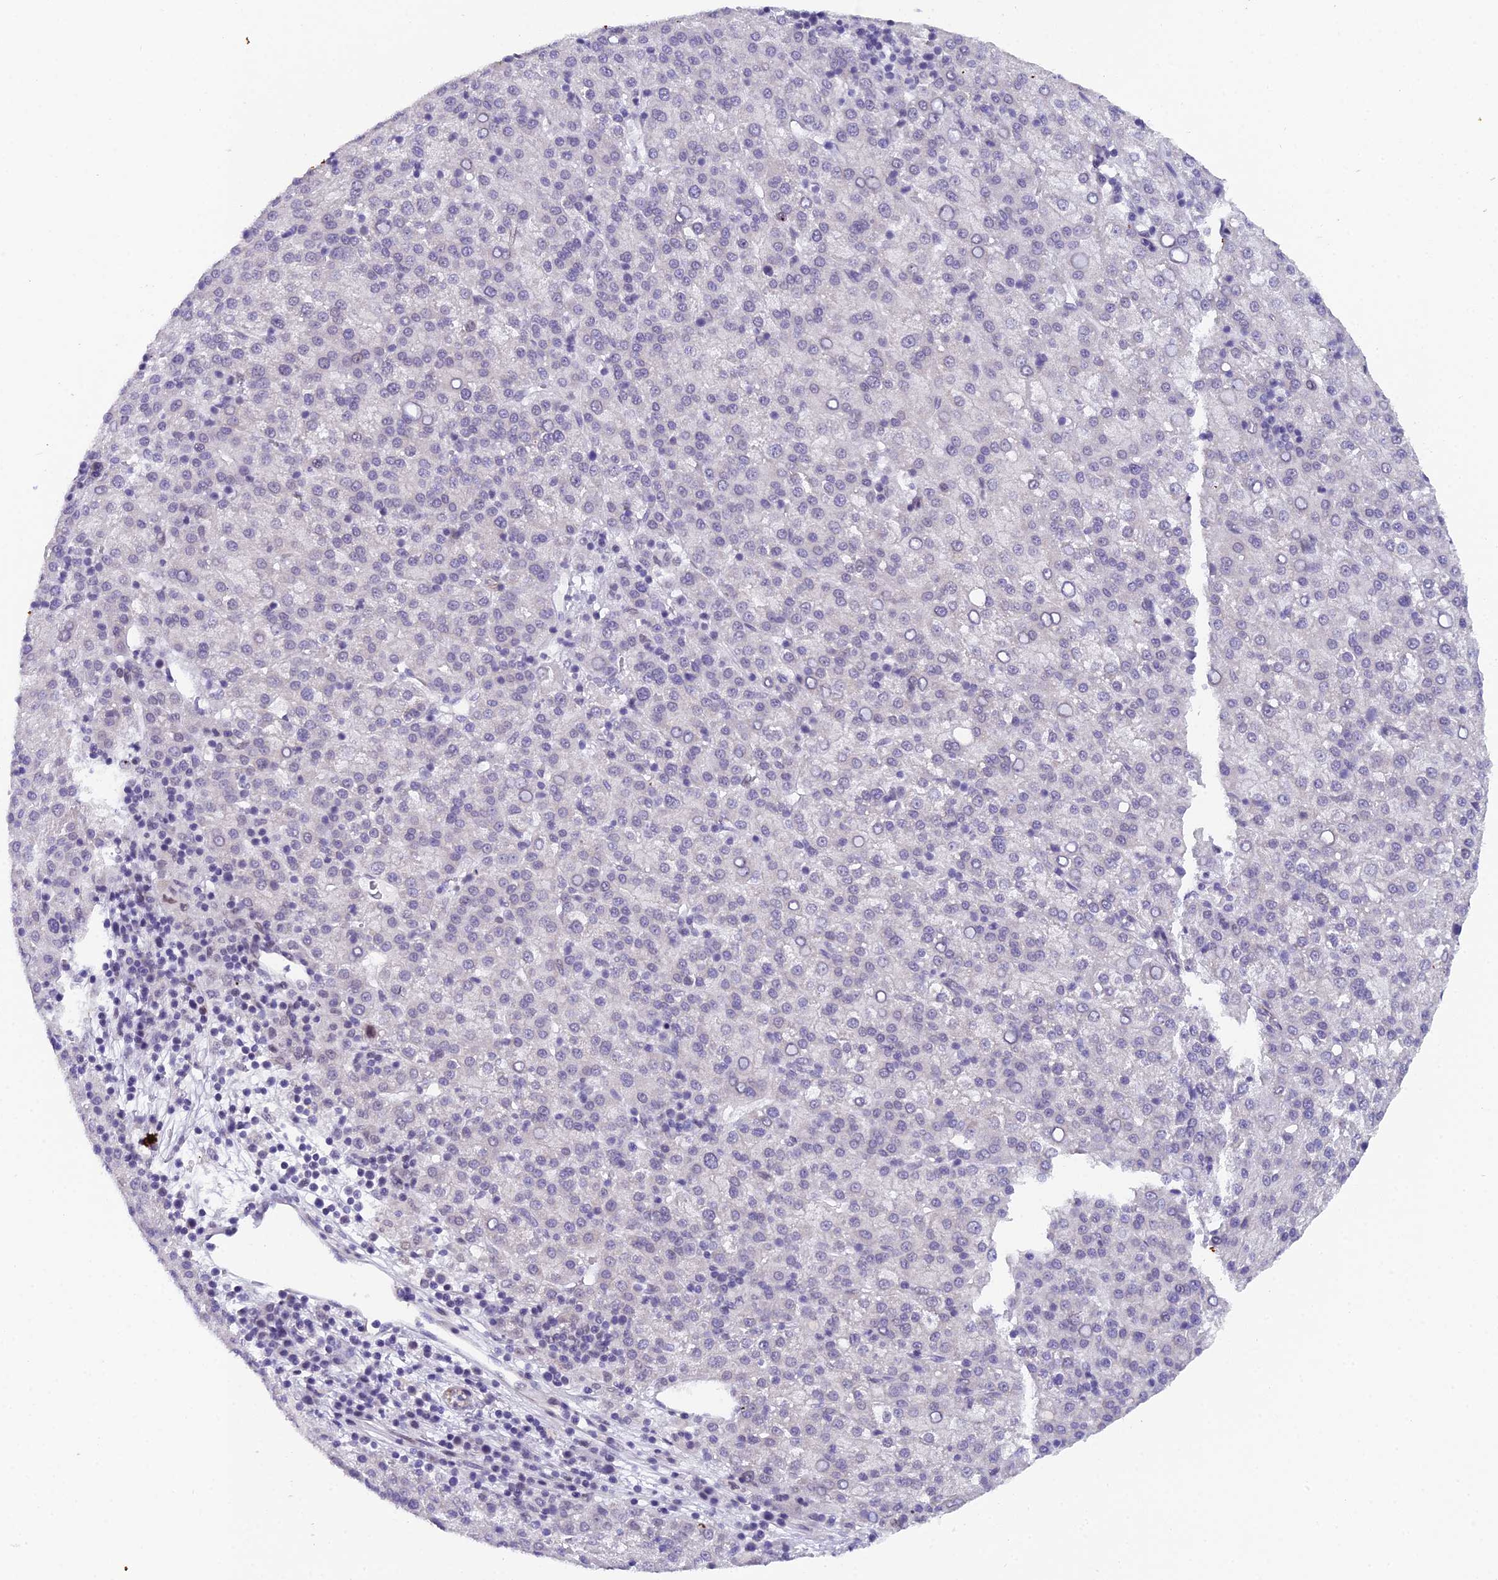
{"staining": {"intensity": "negative", "quantity": "none", "location": "none"}, "tissue": "liver cancer", "cell_type": "Tumor cells", "image_type": "cancer", "snomed": [{"axis": "morphology", "description": "Carcinoma, Hepatocellular, NOS"}, {"axis": "topography", "description": "Liver"}], "caption": "An image of human liver cancer is negative for staining in tumor cells.", "gene": "XKR9", "patient": {"sex": "female", "age": 58}}